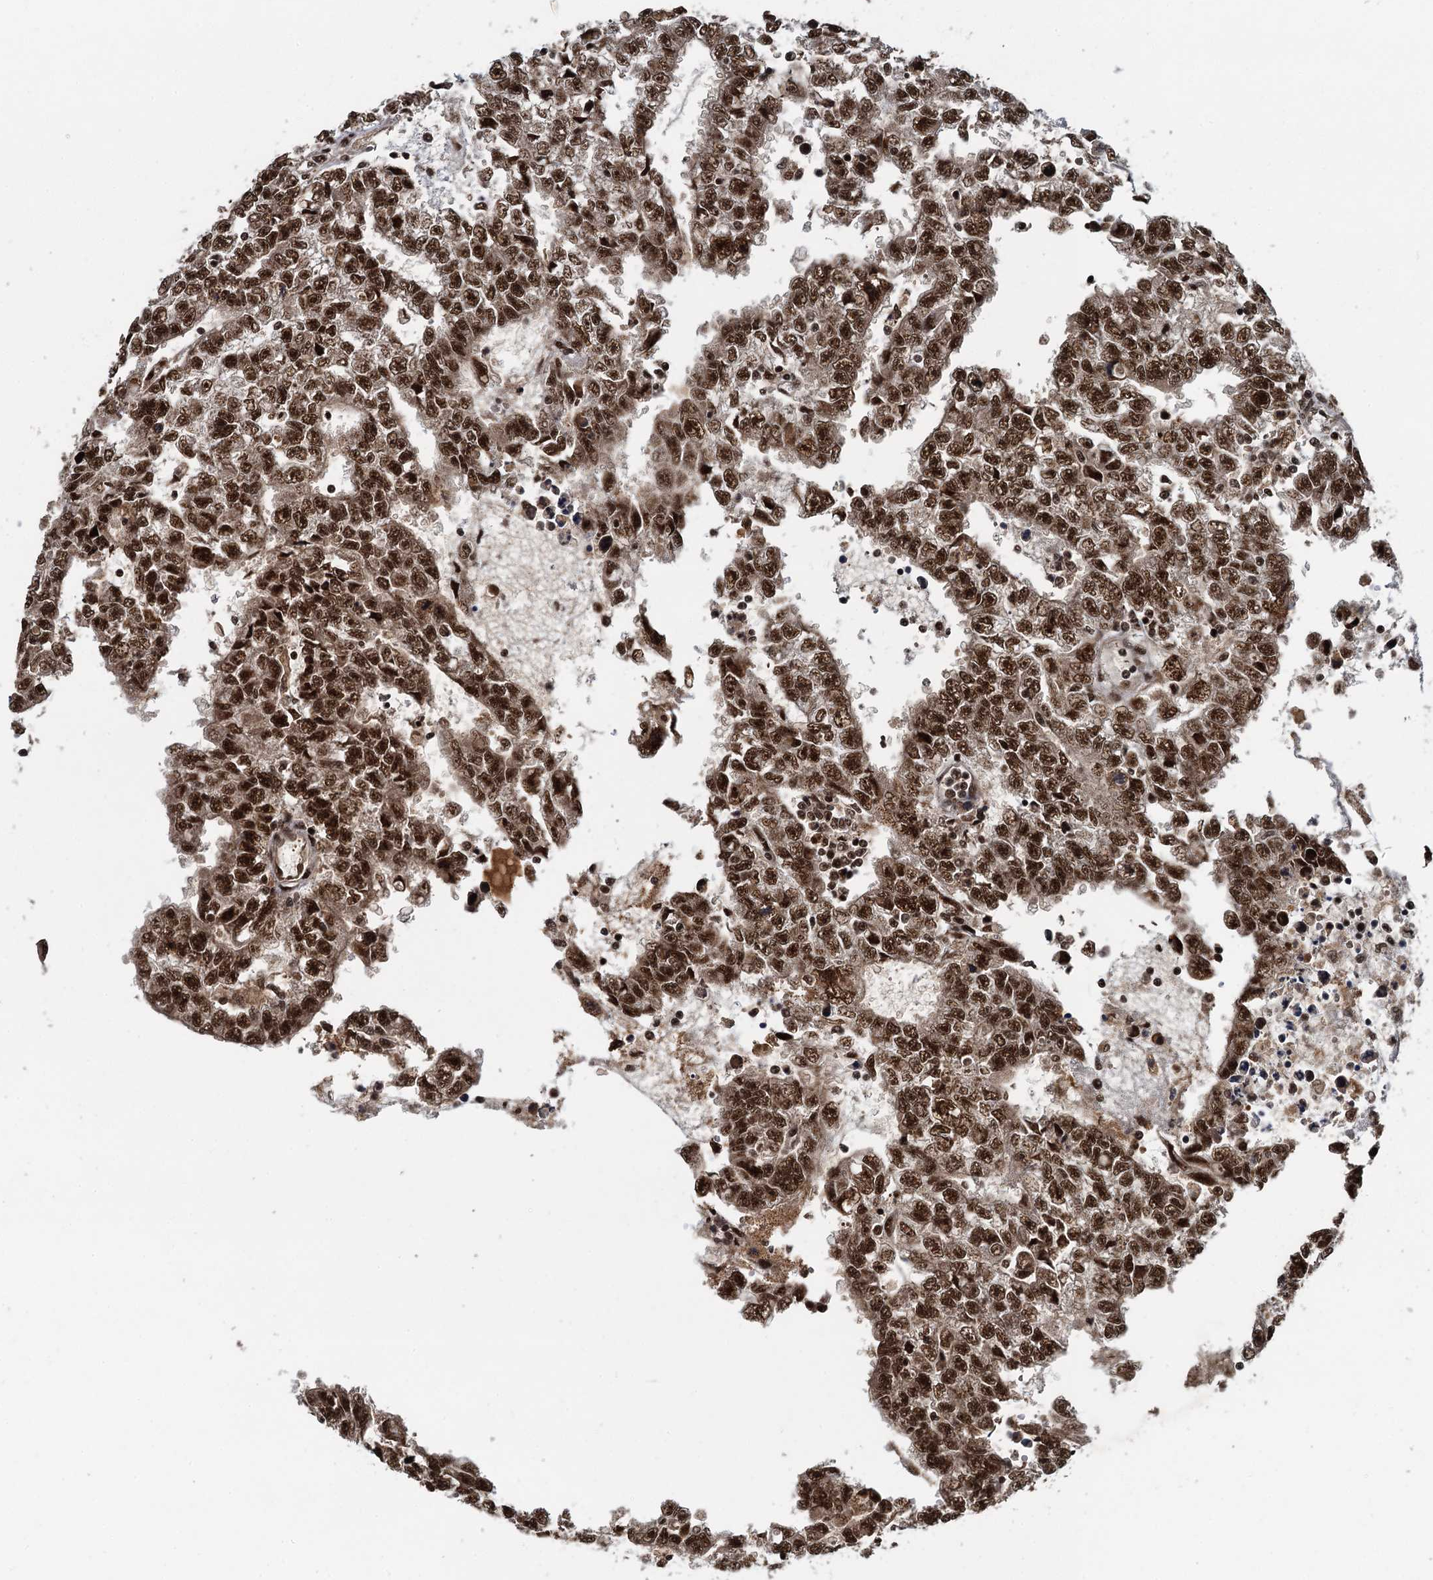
{"staining": {"intensity": "strong", "quantity": ">75%", "location": "nuclear"}, "tissue": "testis cancer", "cell_type": "Tumor cells", "image_type": "cancer", "snomed": [{"axis": "morphology", "description": "Carcinoma, Embryonal, NOS"}, {"axis": "topography", "description": "Testis"}], "caption": "Testis cancer (embryonal carcinoma) stained with a protein marker exhibits strong staining in tumor cells.", "gene": "ZC3H18", "patient": {"sex": "male", "age": 25}}